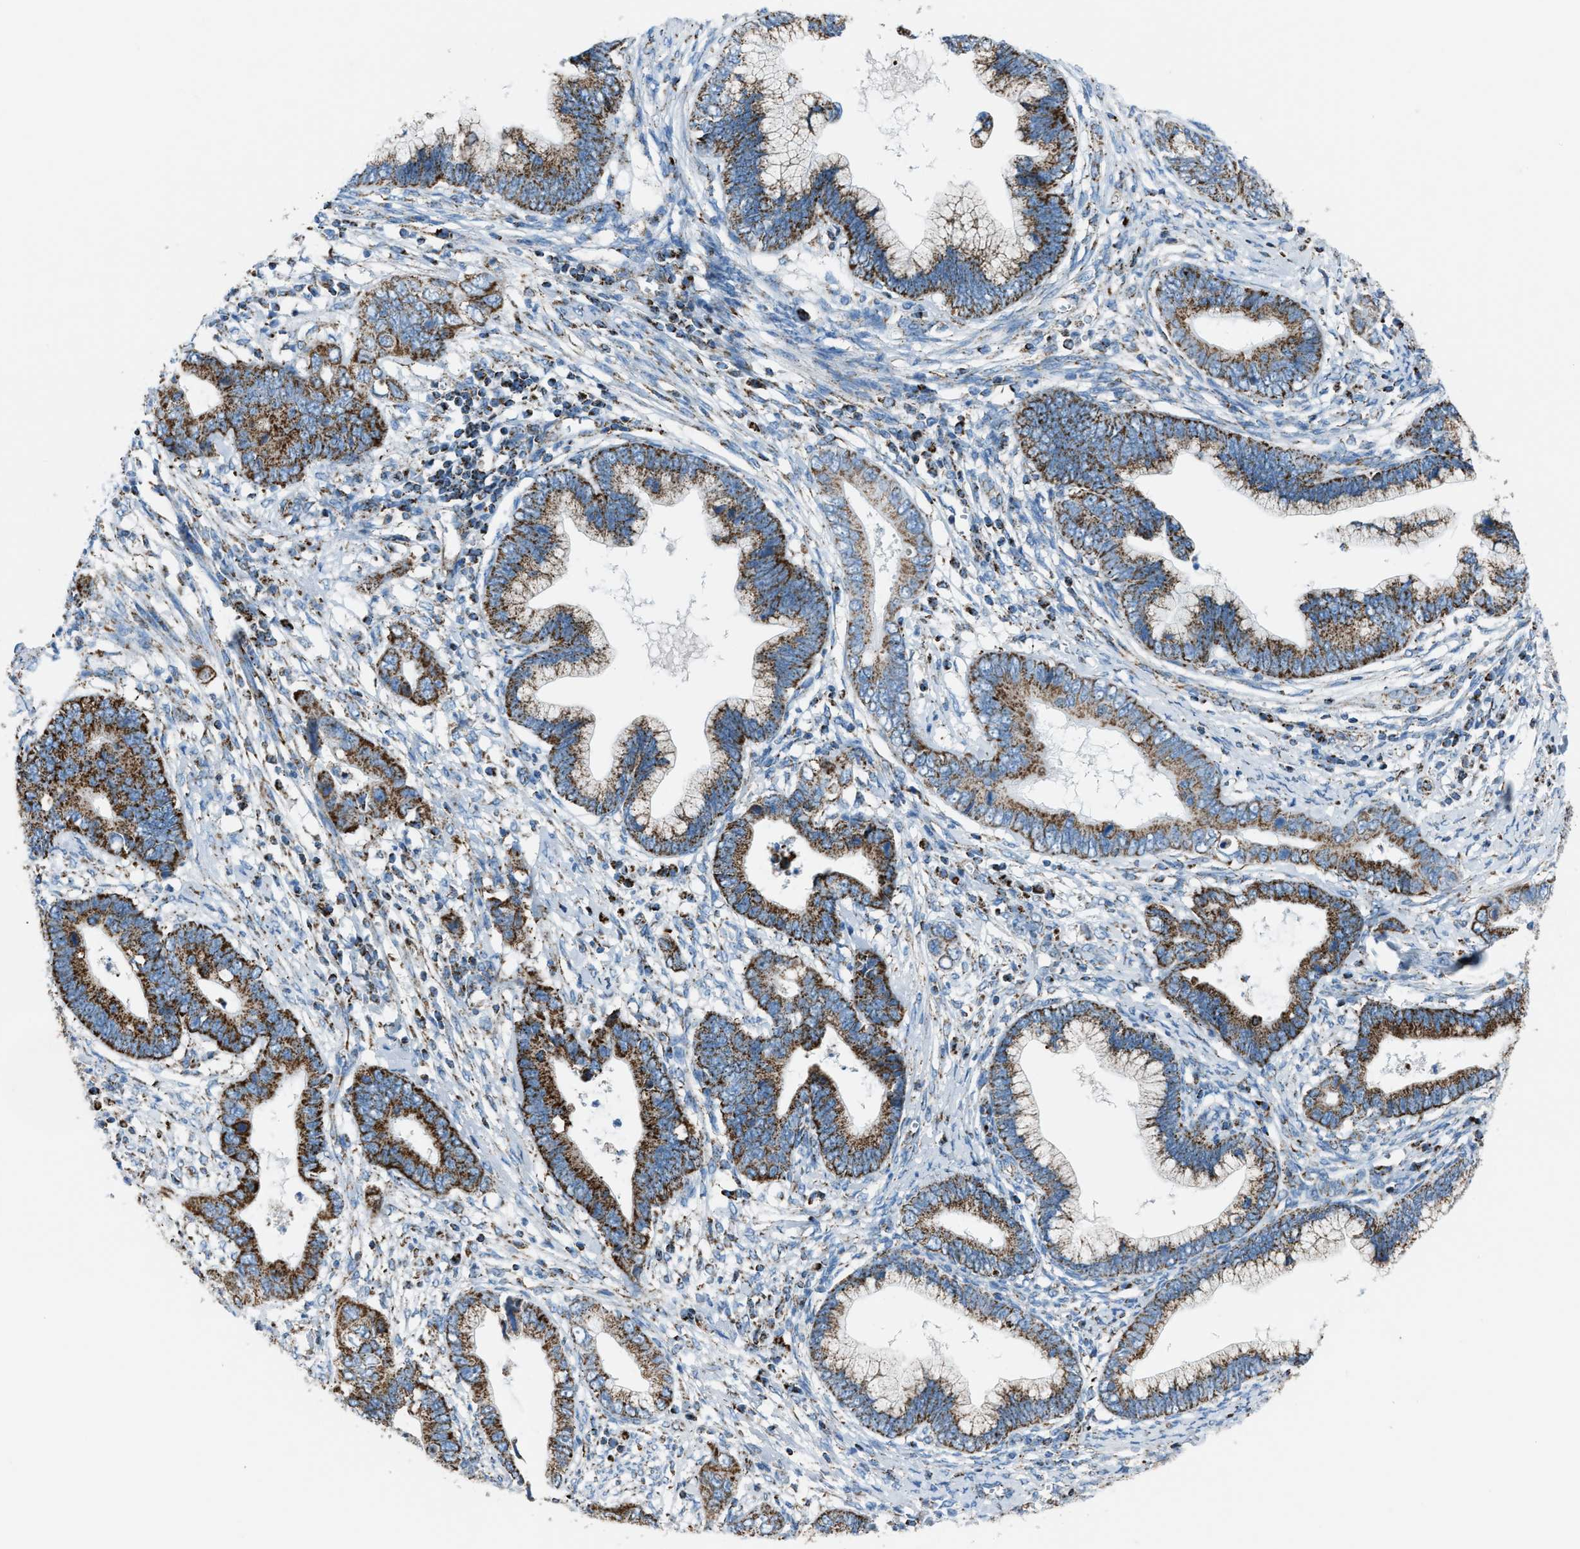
{"staining": {"intensity": "strong", "quantity": ">75%", "location": "cytoplasmic/membranous"}, "tissue": "cervical cancer", "cell_type": "Tumor cells", "image_type": "cancer", "snomed": [{"axis": "morphology", "description": "Adenocarcinoma, NOS"}, {"axis": "topography", "description": "Cervix"}], "caption": "Cervical cancer (adenocarcinoma) was stained to show a protein in brown. There is high levels of strong cytoplasmic/membranous staining in about >75% of tumor cells.", "gene": "MDH2", "patient": {"sex": "female", "age": 44}}